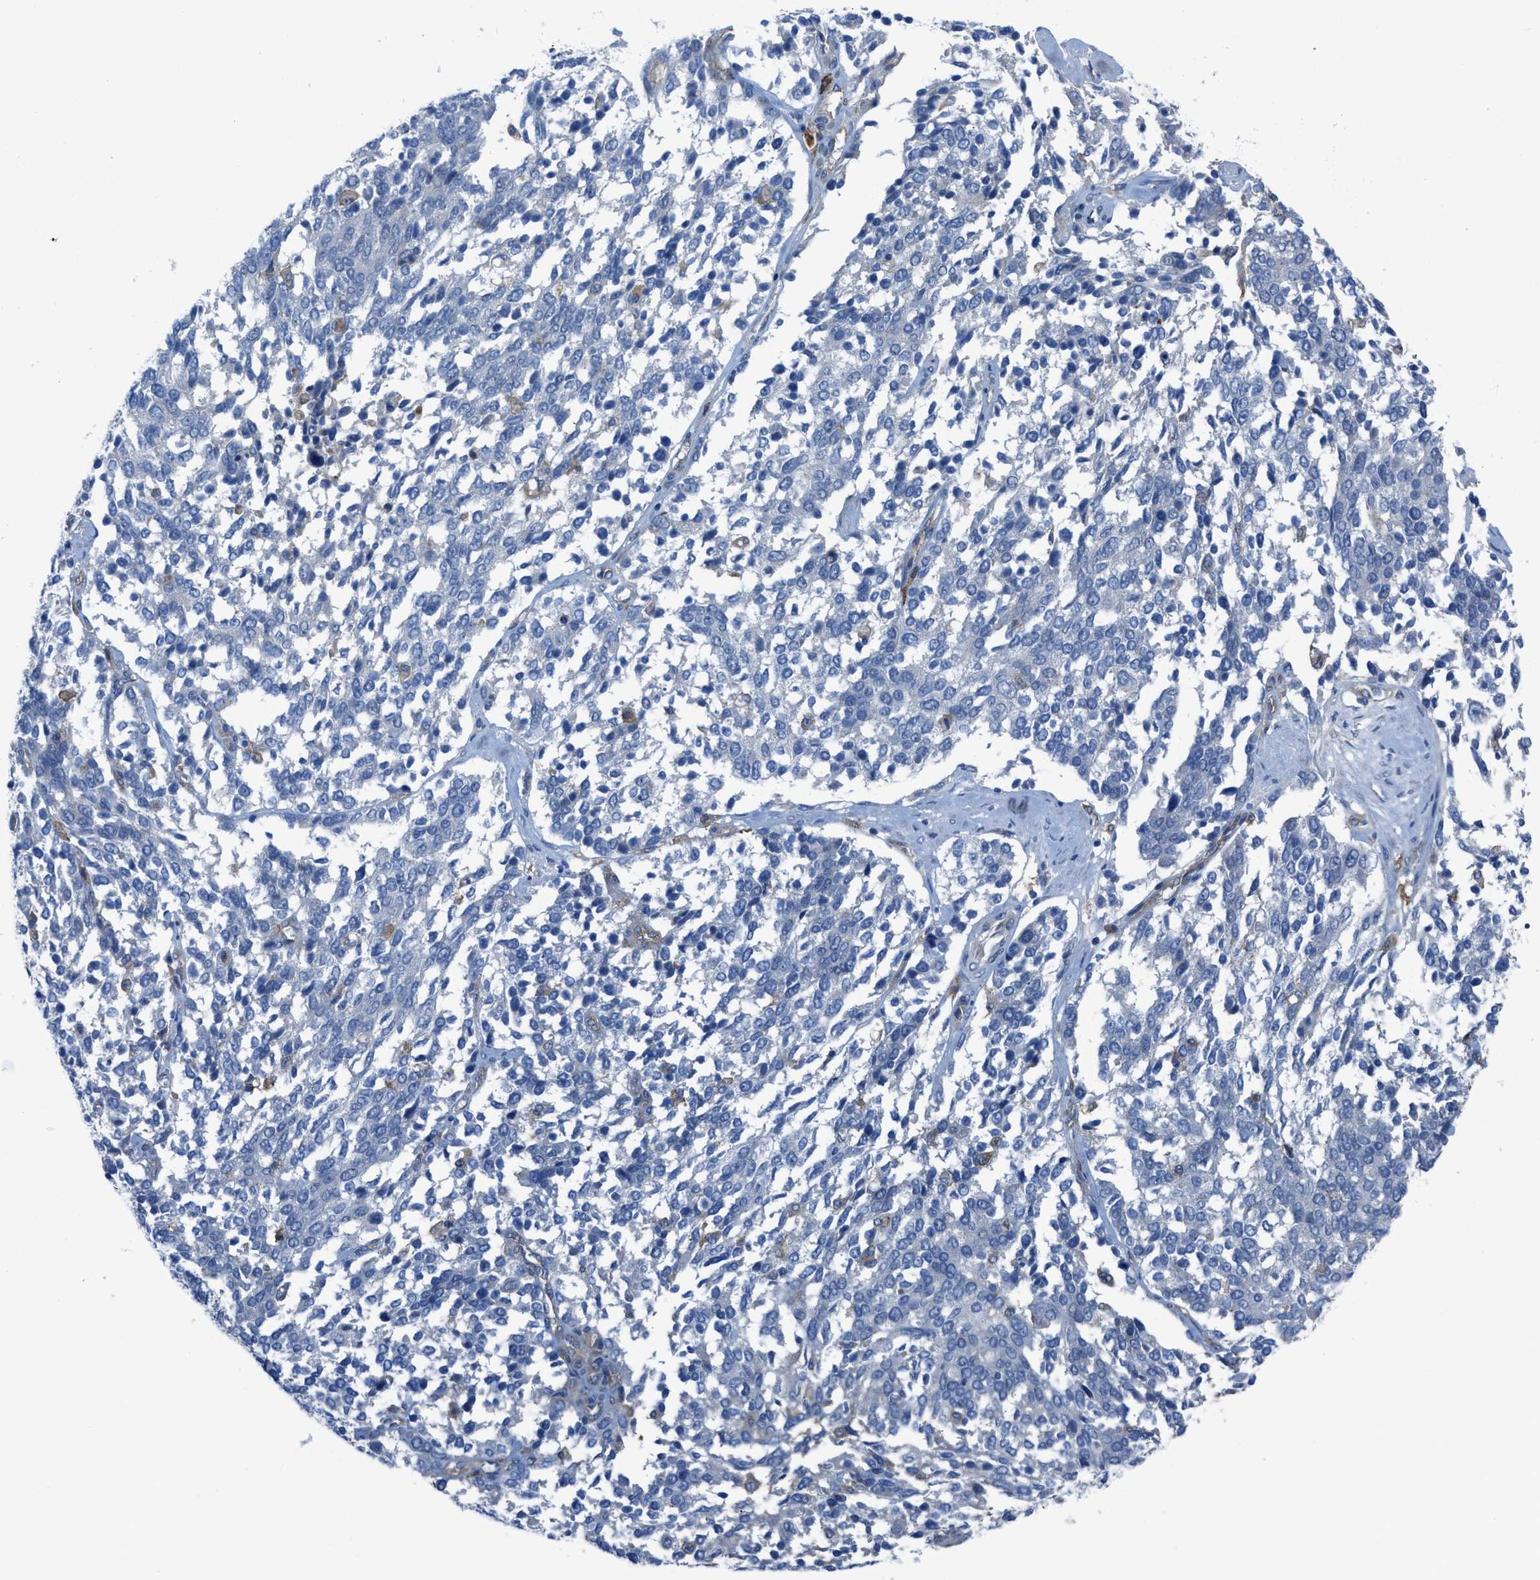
{"staining": {"intensity": "negative", "quantity": "none", "location": "none"}, "tissue": "ovarian cancer", "cell_type": "Tumor cells", "image_type": "cancer", "snomed": [{"axis": "morphology", "description": "Cystadenocarcinoma, serous, NOS"}, {"axis": "topography", "description": "Ovary"}], "caption": "This histopathology image is of ovarian cancer (serous cystadenocarcinoma) stained with immunohistochemistry to label a protein in brown with the nuclei are counter-stained blue. There is no staining in tumor cells.", "gene": "EGFR", "patient": {"sex": "female", "age": 44}}